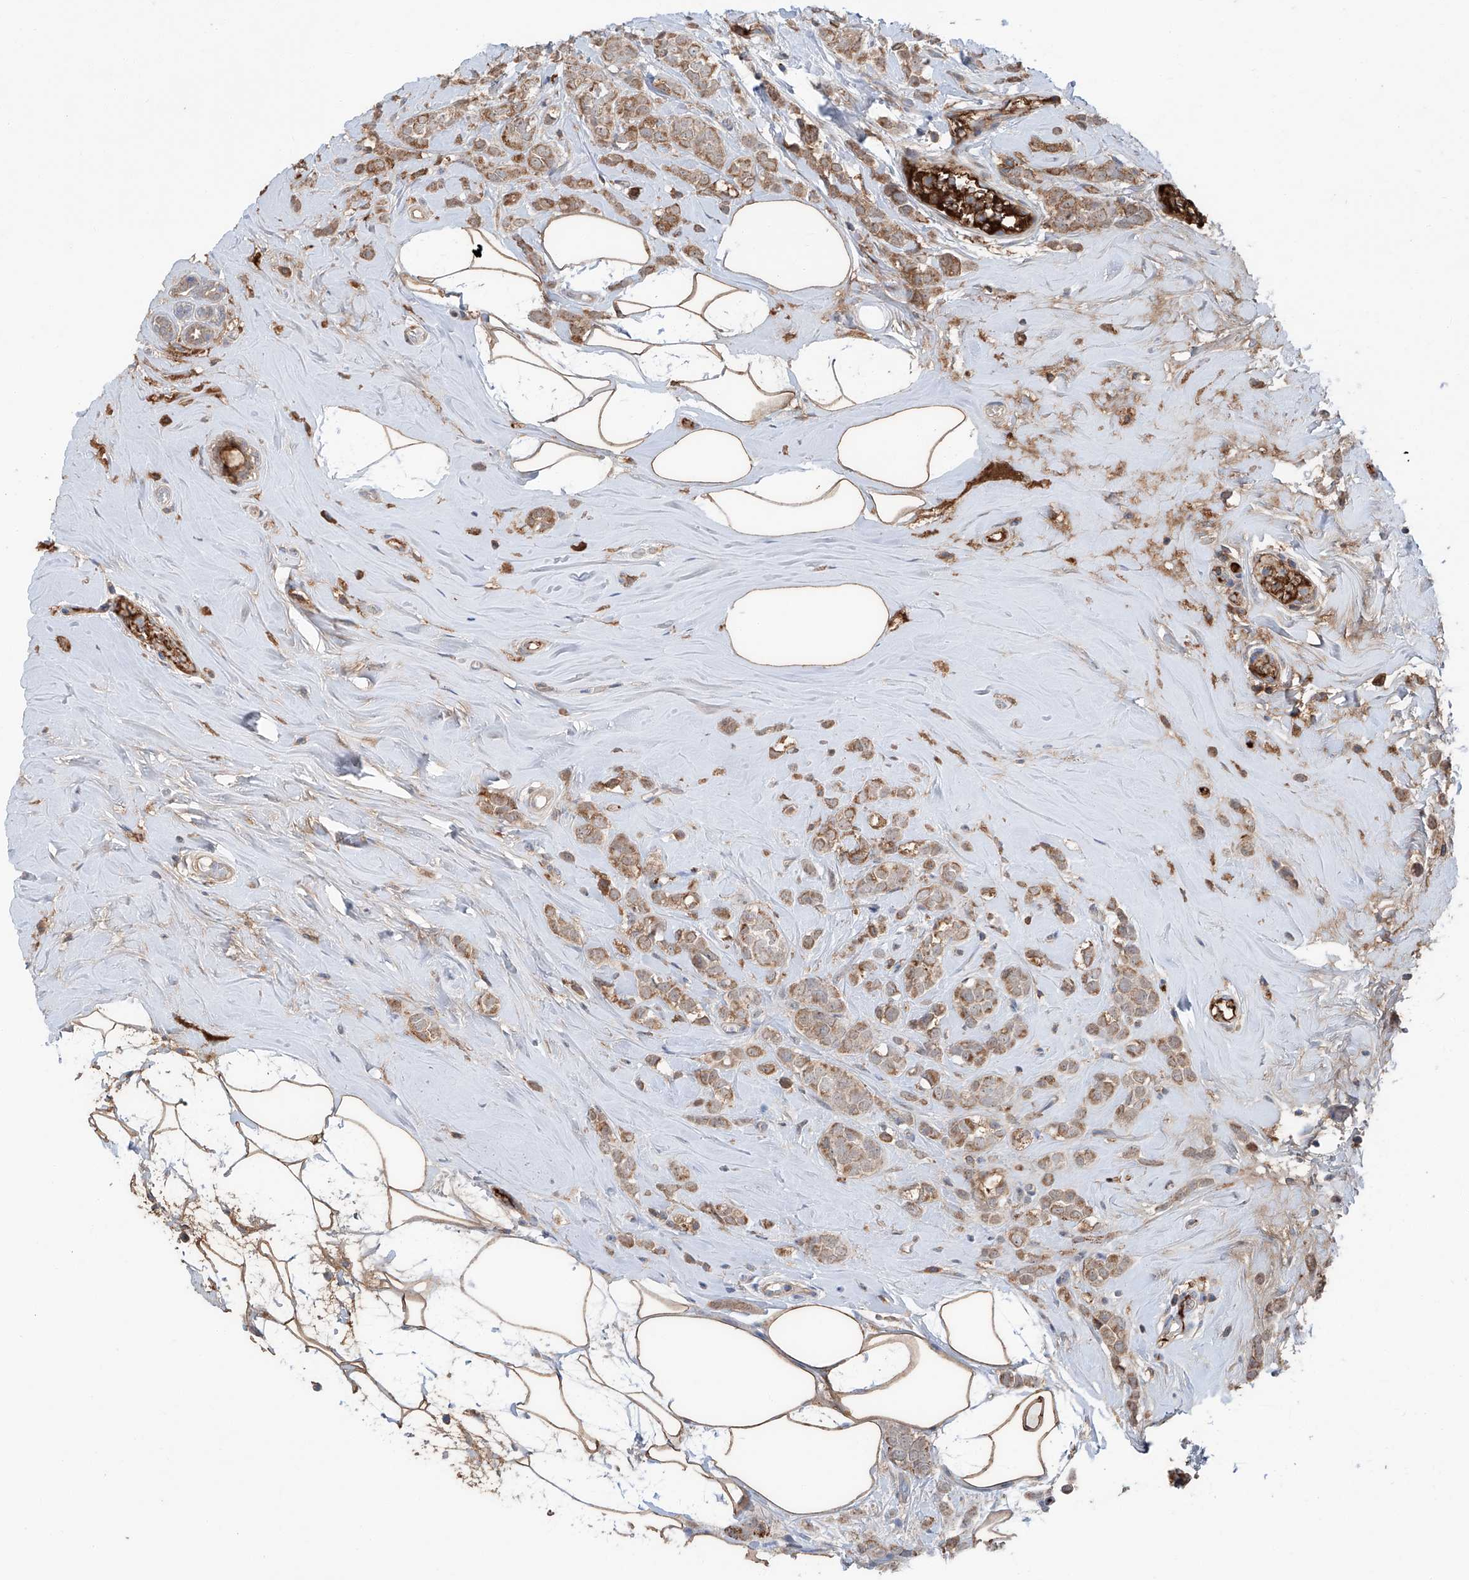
{"staining": {"intensity": "moderate", "quantity": ">75%", "location": "cytoplasmic/membranous"}, "tissue": "breast cancer", "cell_type": "Tumor cells", "image_type": "cancer", "snomed": [{"axis": "morphology", "description": "Lobular carcinoma"}, {"axis": "topography", "description": "Breast"}], "caption": "Protein staining reveals moderate cytoplasmic/membranous staining in approximately >75% of tumor cells in breast cancer. The protein is shown in brown color, while the nuclei are stained blue.", "gene": "SIX4", "patient": {"sex": "female", "age": 47}}